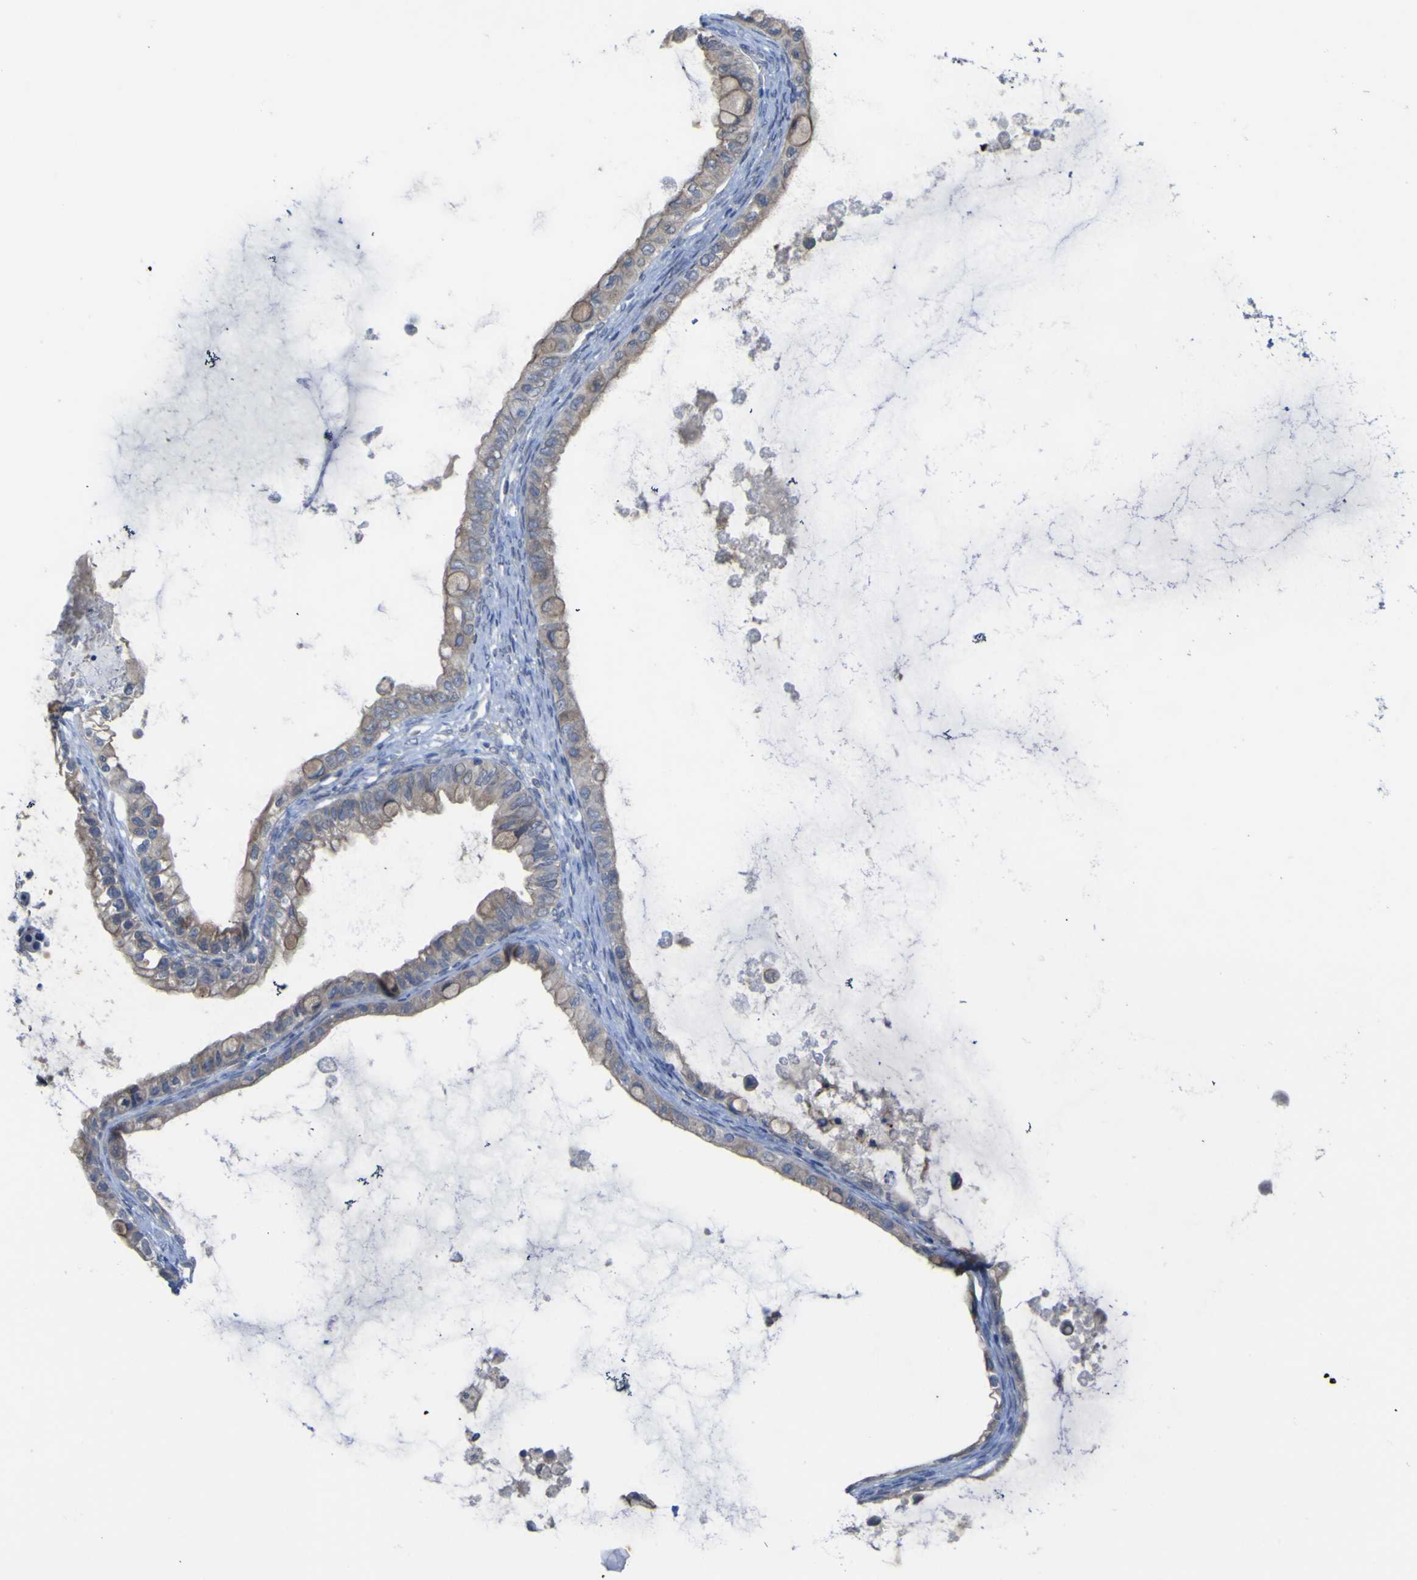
{"staining": {"intensity": "negative", "quantity": "none", "location": "none"}, "tissue": "ovarian cancer", "cell_type": "Tumor cells", "image_type": "cancer", "snomed": [{"axis": "morphology", "description": "Cystadenocarcinoma, mucinous, NOS"}, {"axis": "topography", "description": "Ovary"}], "caption": "A high-resolution image shows immunohistochemistry staining of mucinous cystadenocarcinoma (ovarian), which demonstrates no significant expression in tumor cells.", "gene": "TNFRSF11A", "patient": {"sex": "female", "age": 80}}